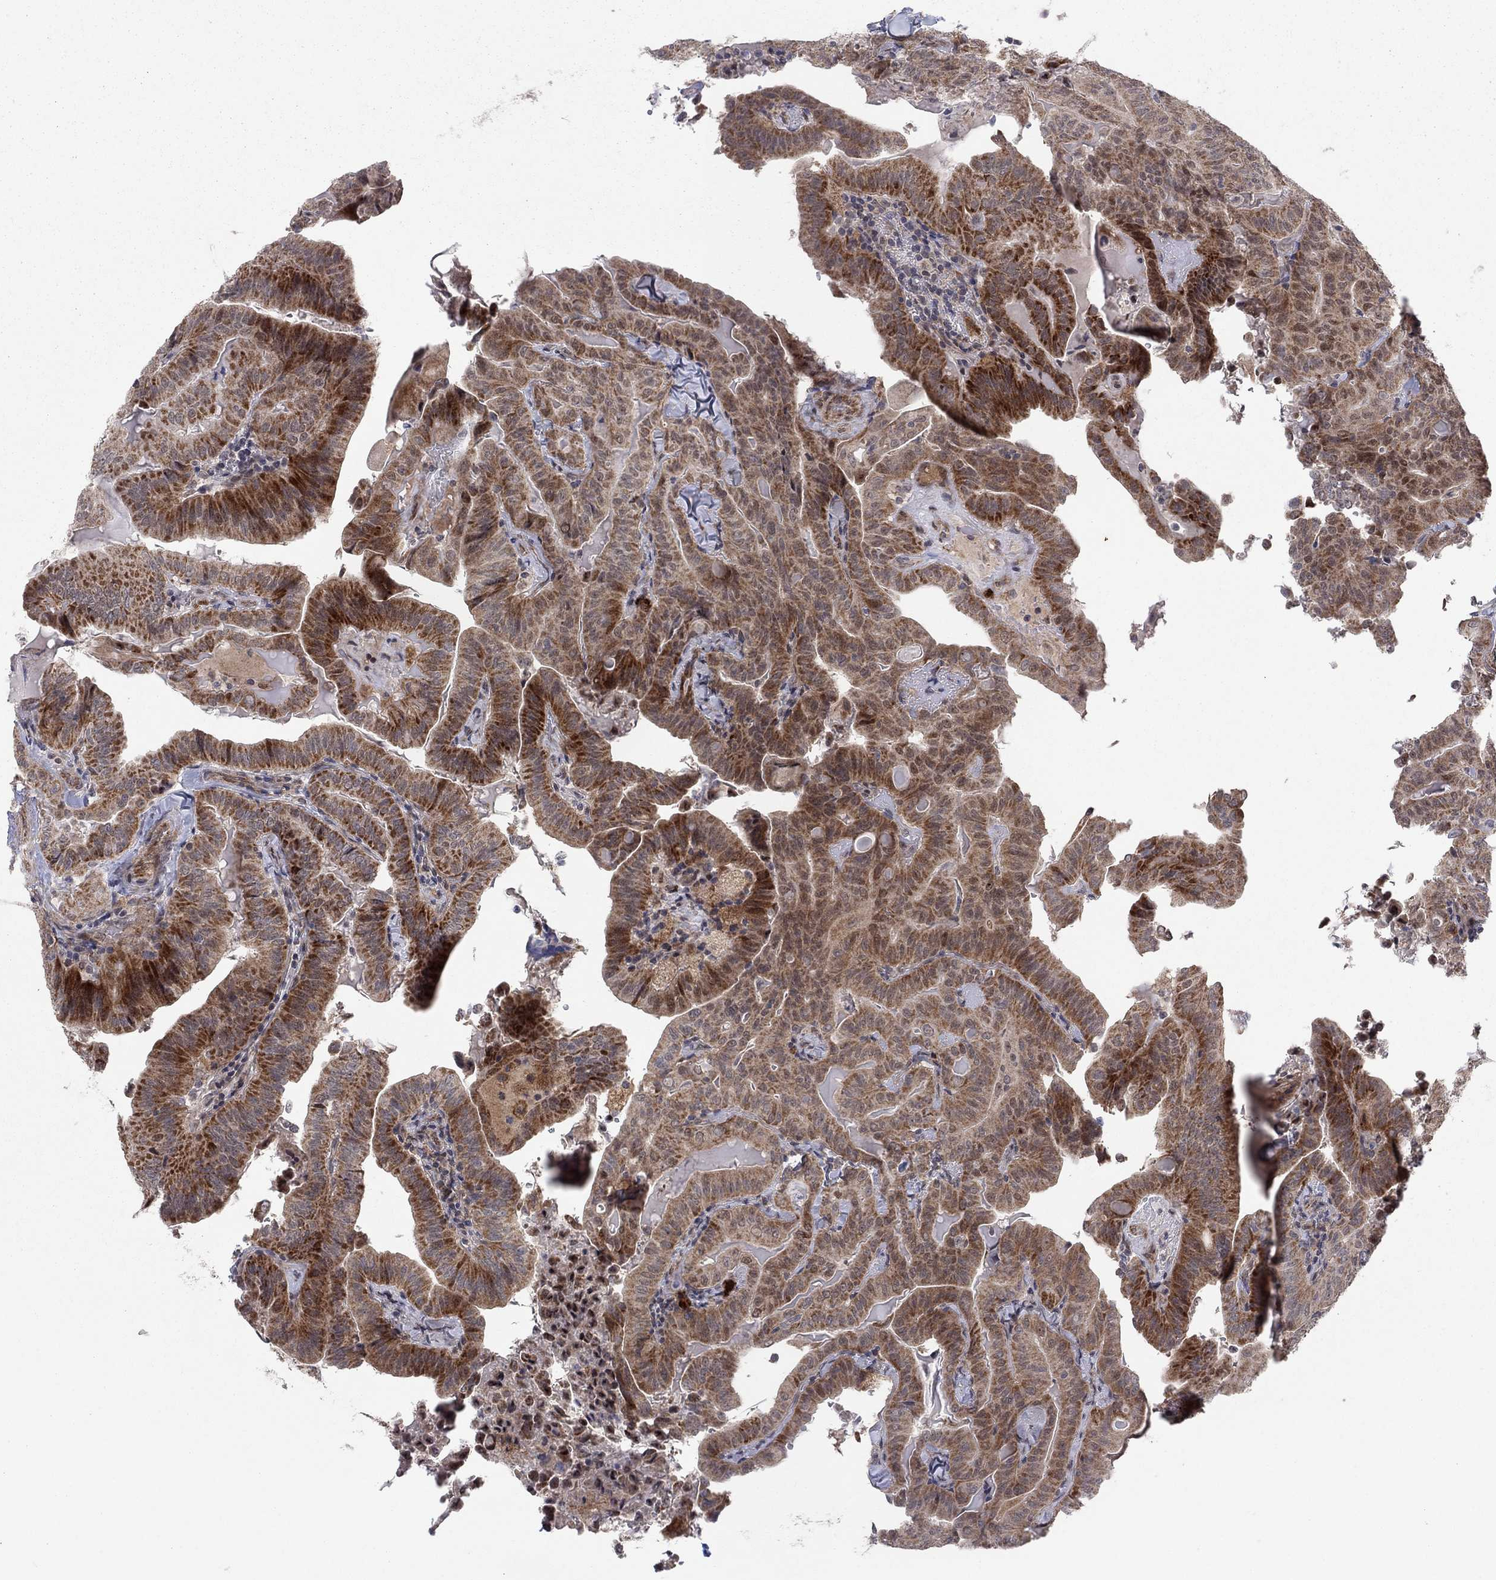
{"staining": {"intensity": "moderate", "quantity": ">75%", "location": "cytoplasmic/membranous"}, "tissue": "thyroid cancer", "cell_type": "Tumor cells", "image_type": "cancer", "snomed": [{"axis": "morphology", "description": "Papillary adenocarcinoma, NOS"}, {"axis": "topography", "description": "Thyroid gland"}], "caption": "About >75% of tumor cells in human papillary adenocarcinoma (thyroid) exhibit moderate cytoplasmic/membranous protein expression as visualized by brown immunohistochemical staining.", "gene": "ZNF395", "patient": {"sex": "female", "age": 68}}